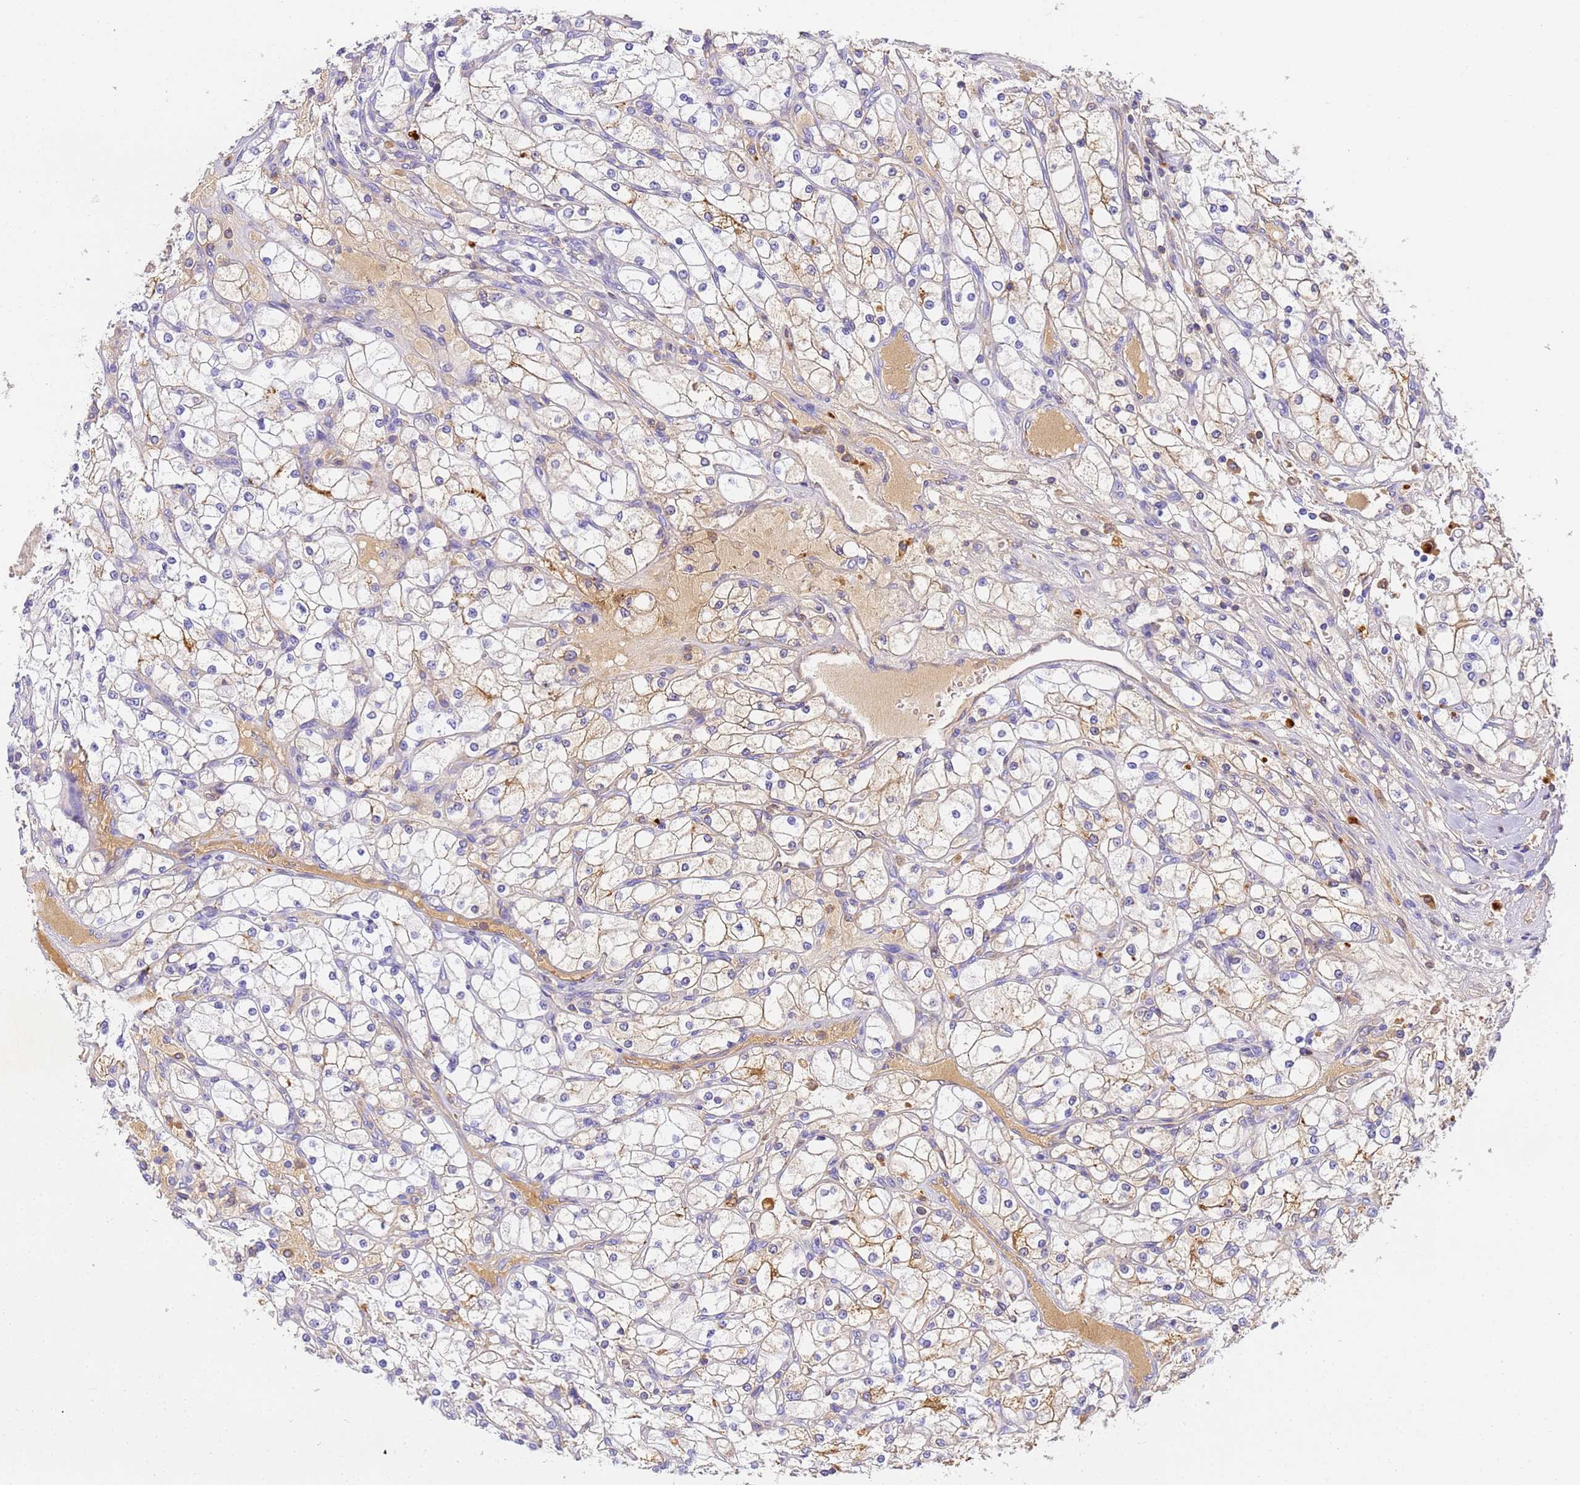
{"staining": {"intensity": "moderate", "quantity": "<25%", "location": "cytoplasmic/membranous"}, "tissue": "renal cancer", "cell_type": "Tumor cells", "image_type": "cancer", "snomed": [{"axis": "morphology", "description": "Adenocarcinoma, NOS"}, {"axis": "topography", "description": "Kidney"}], "caption": "DAB immunohistochemical staining of human renal cancer (adenocarcinoma) displays moderate cytoplasmic/membranous protein positivity in about <25% of tumor cells.", "gene": "CFHR2", "patient": {"sex": "male", "age": 80}}